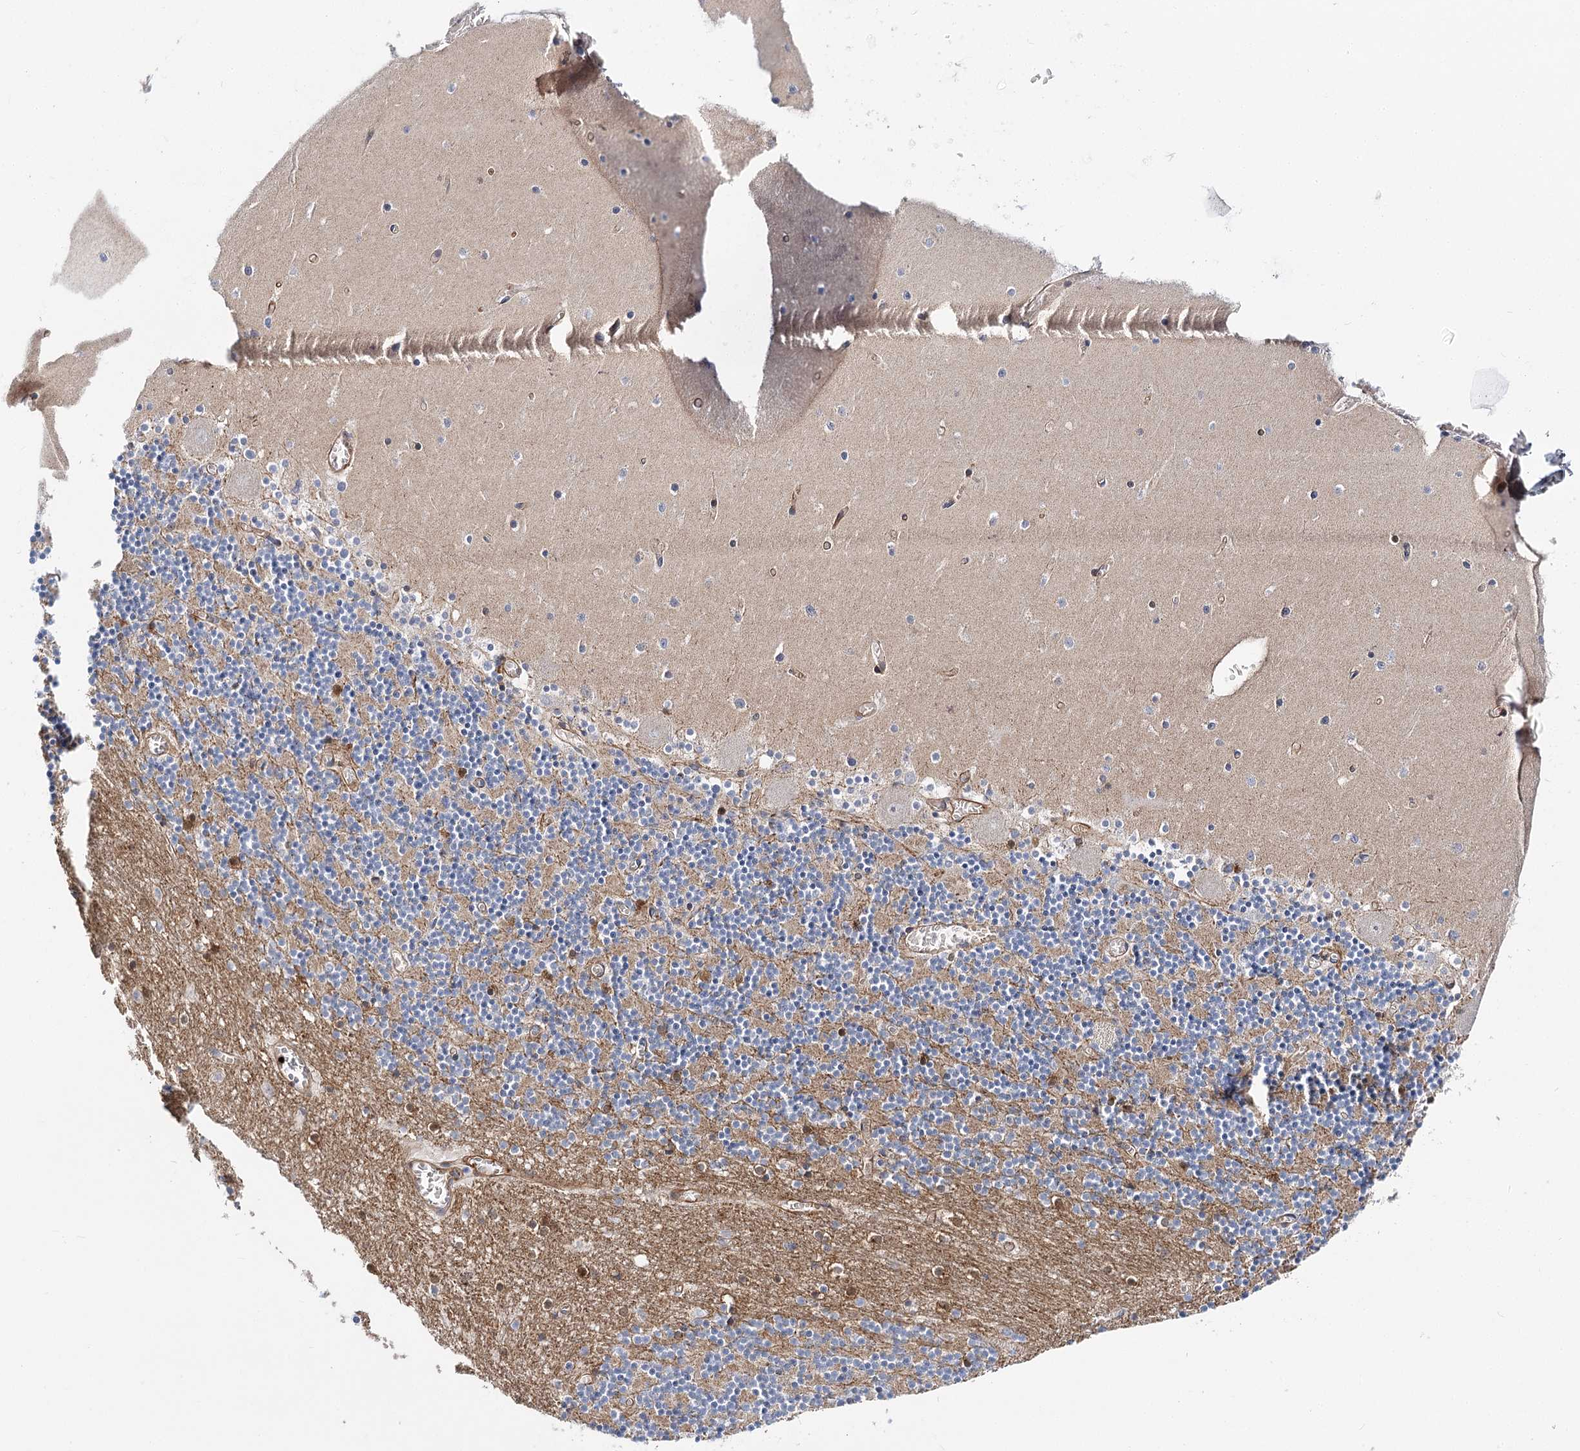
{"staining": {"intensity": "moderate", "quantity": "25%-75%", "location": "cytoplasmic/membranous"}, "tissue": "cerebellum", "cell_type": "Cells in granular layer", "image_type": "normal", "snomed": [{"axis": "morphology", "description": "Normal tissue, NOS"}, {"axis": "topography", "description": "Cerebellum"}], "caption": "Human cerebellum stained for a protein (brown) displays moderate cytoplasmic/membranous positive expression in approximately 25%-75% of cells in granular layer.", "gene": "C11orf52", "patient": {"sex": "female", "age": 28}}